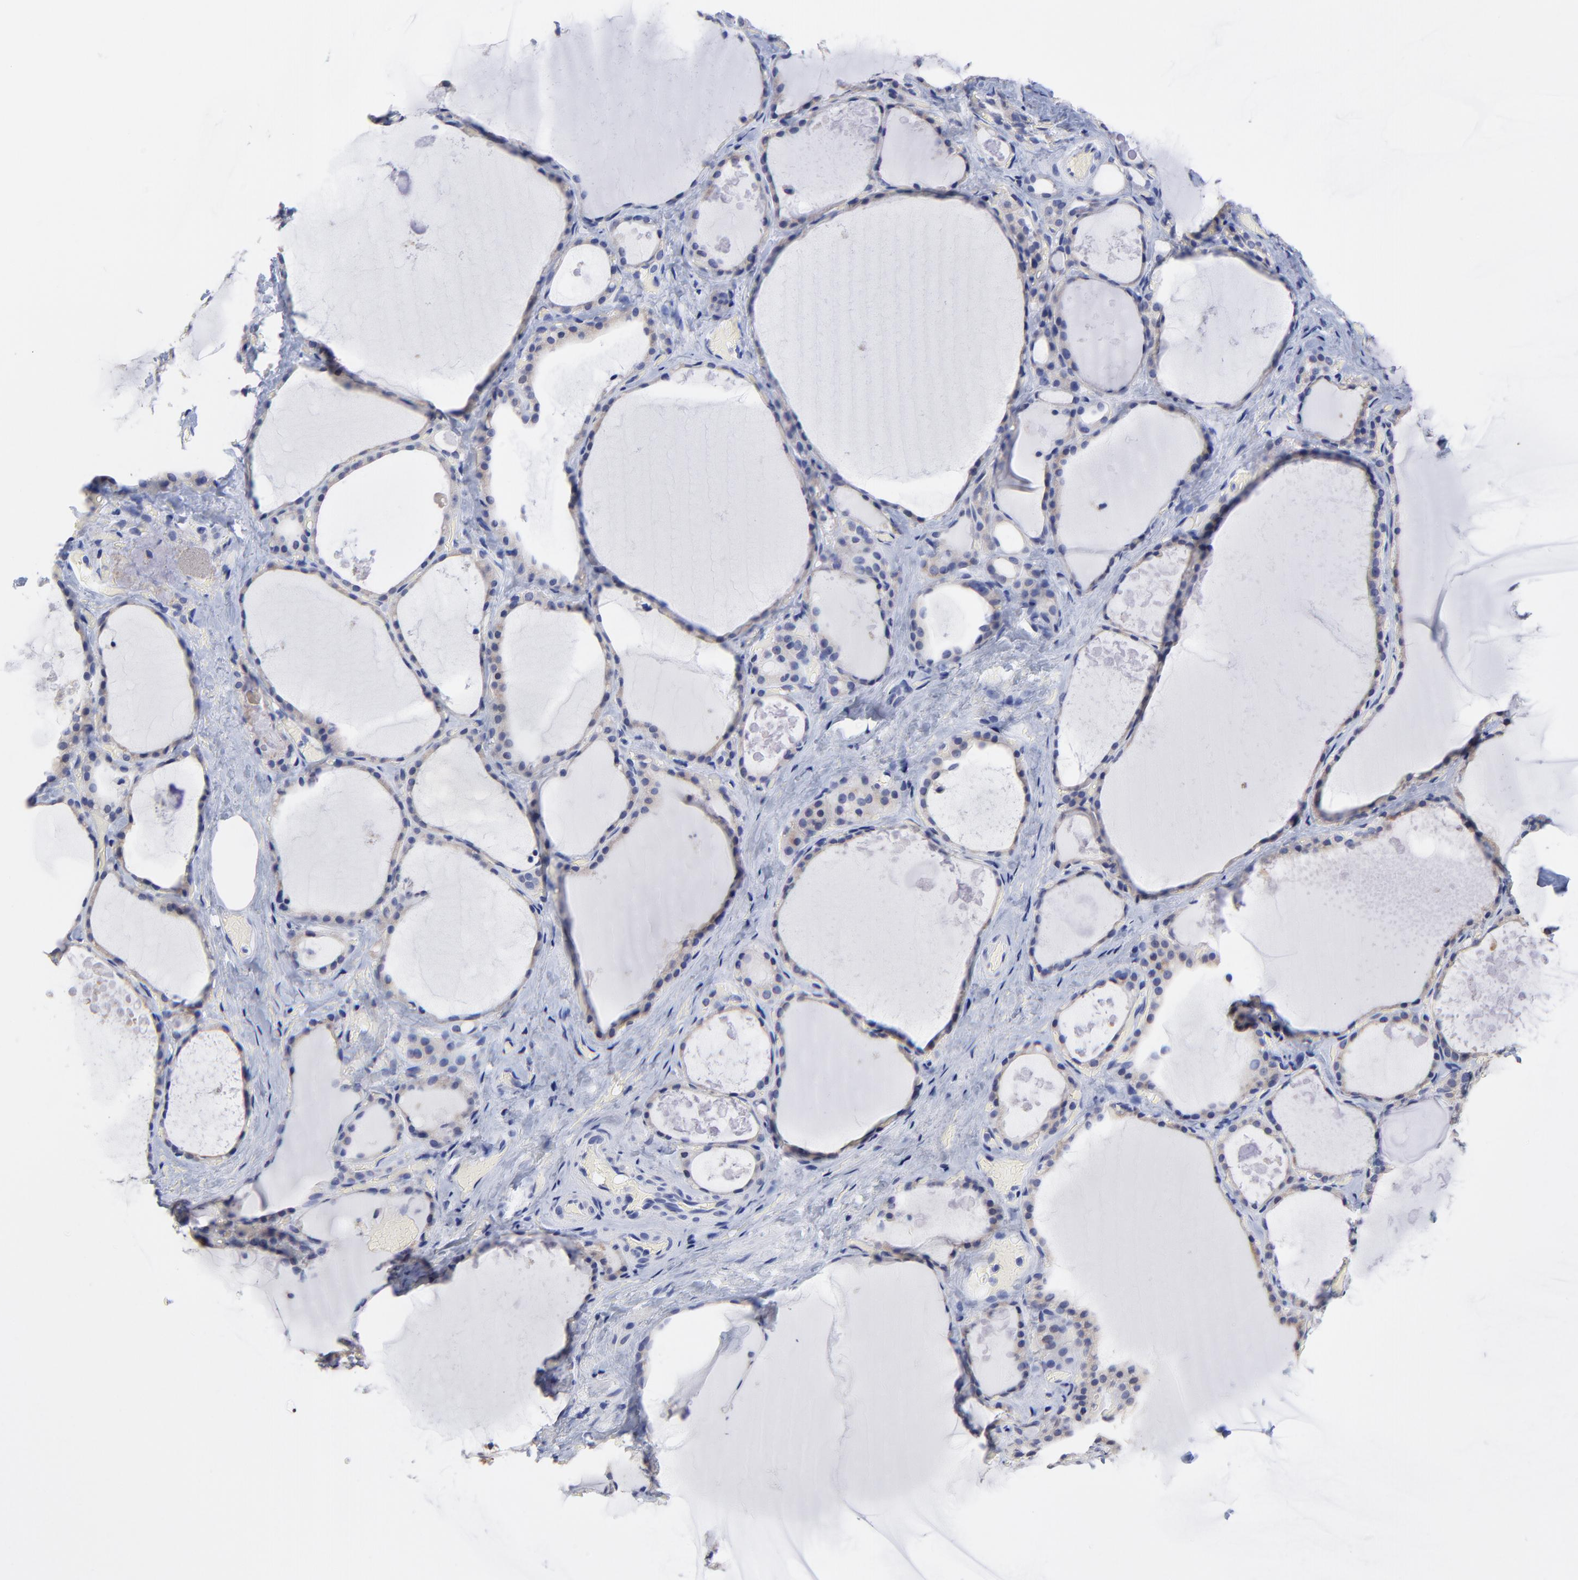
{"staining": {"intensity": "weak", "quantity": "25%-75%", "location": "cytoplasmic/membranous"}, "tissue": "thyroid gland", "cell_type": "Glandular cells", "image_type": "normal", "snomed": [{"axis": "morphology", "description": "Normal tissue, NOS"}, {"axis": "topography", "description": "Thyroid gland"}], "caption": "This micrograph reveals unremarkable thyroid gland stained with immunohistochemistry (IHC) to label a protein in brown. The cytoplasmic/membranous of glandular cells show weak positivity for the protein. Nuclei are counter-stained blue.", "gene": "LAX1", "patient": {"sex": "male", "age": 61}}